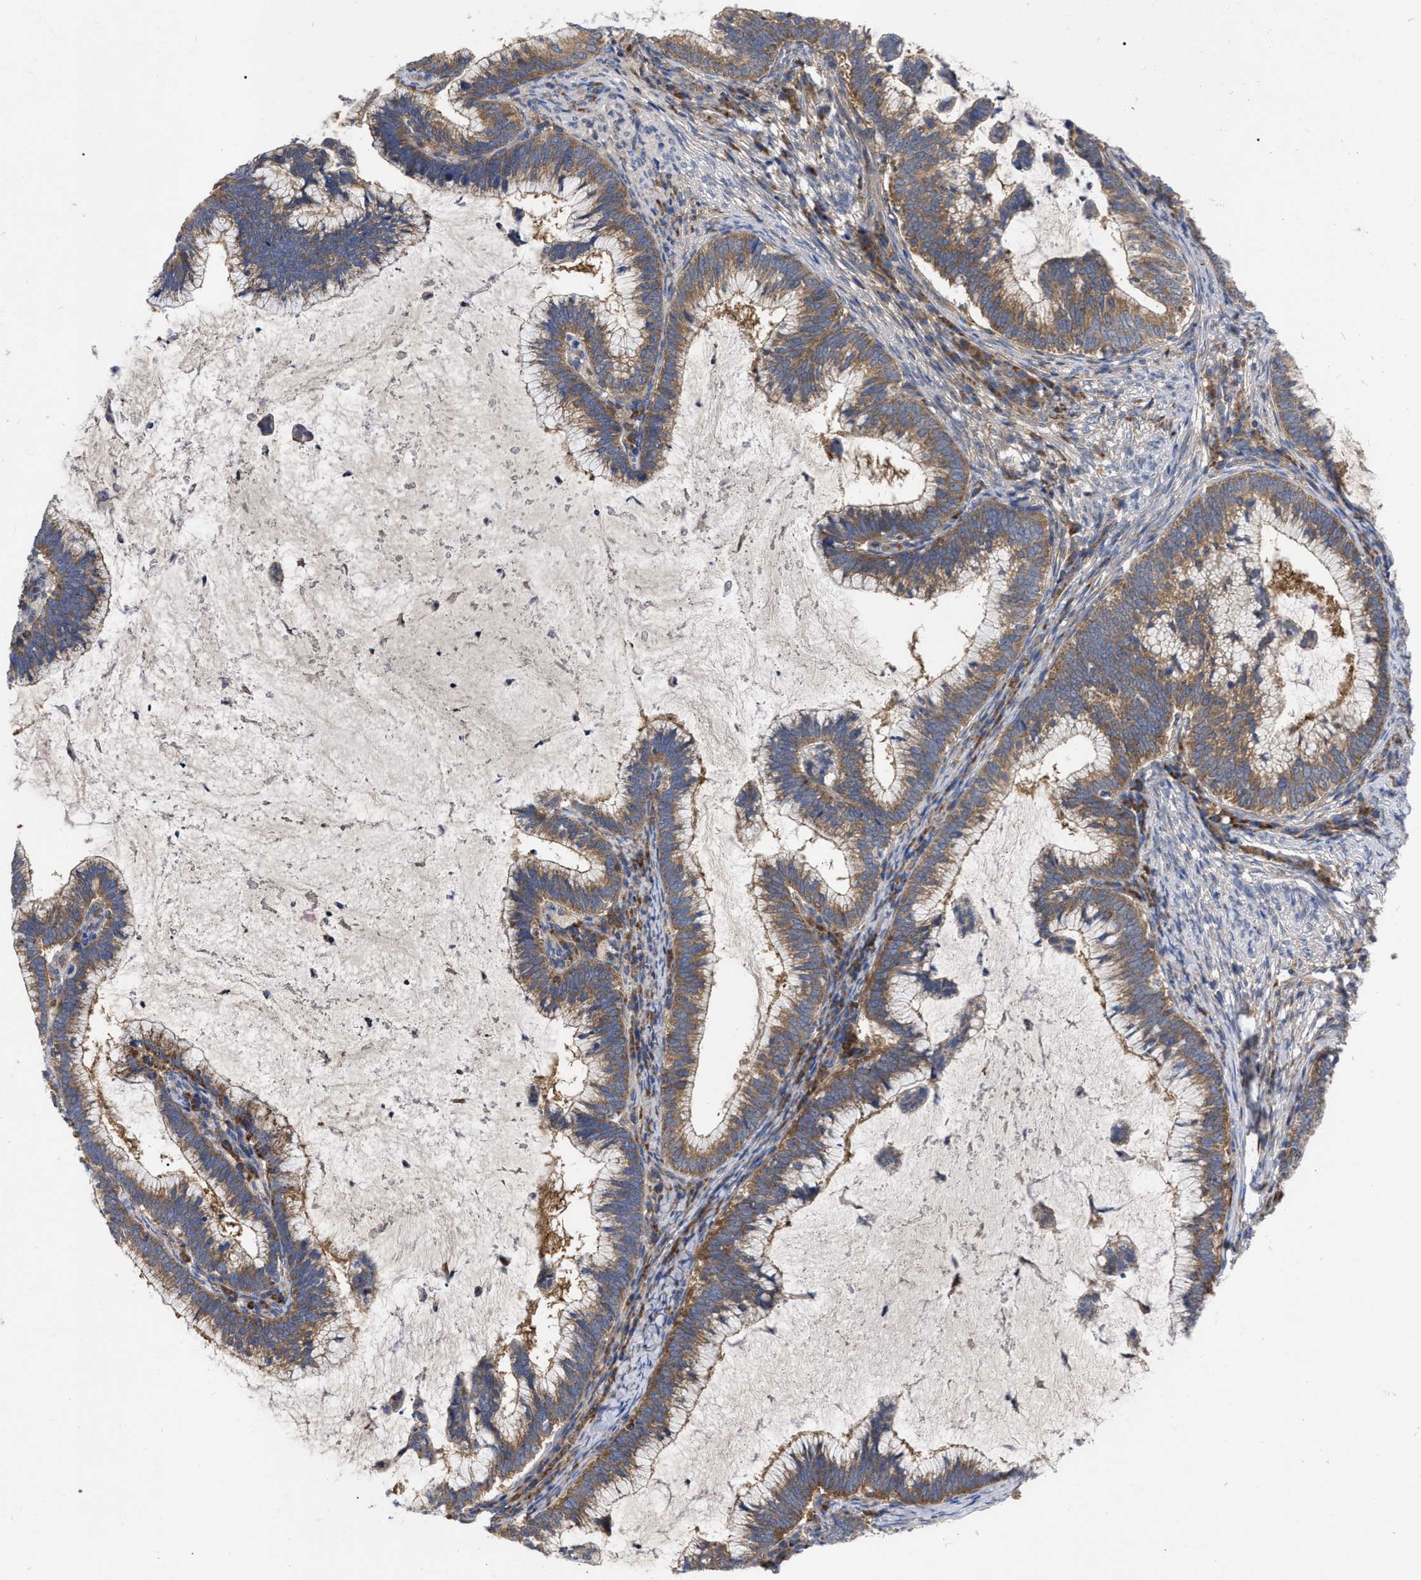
{"staining": {"intensity": "moderate", "quantity": ">75%", "location": "cytoplasmic/membranous"}, "tissue": "cervical cancer", "cell_type": "Tumor cells", "image_type": "cancer", "snomed": [{"axis": "morphology", "description": "Adenocarcinoma, NOS"}, {"axis": "topography", "description": "Cervix"}], "caption": "A brown stain labels moderate cytoplasmic/membranous positivity of a protein in adenocarcinoma (cervical) tumor cells. The staining was performed using DAB to visualize the protein expression in brown, while the nuclei were stained in blue with hematoxylin (Magnification: 20x).", "gene": "CDKN2C", "patient": {"sex": "female", "age": 36}}